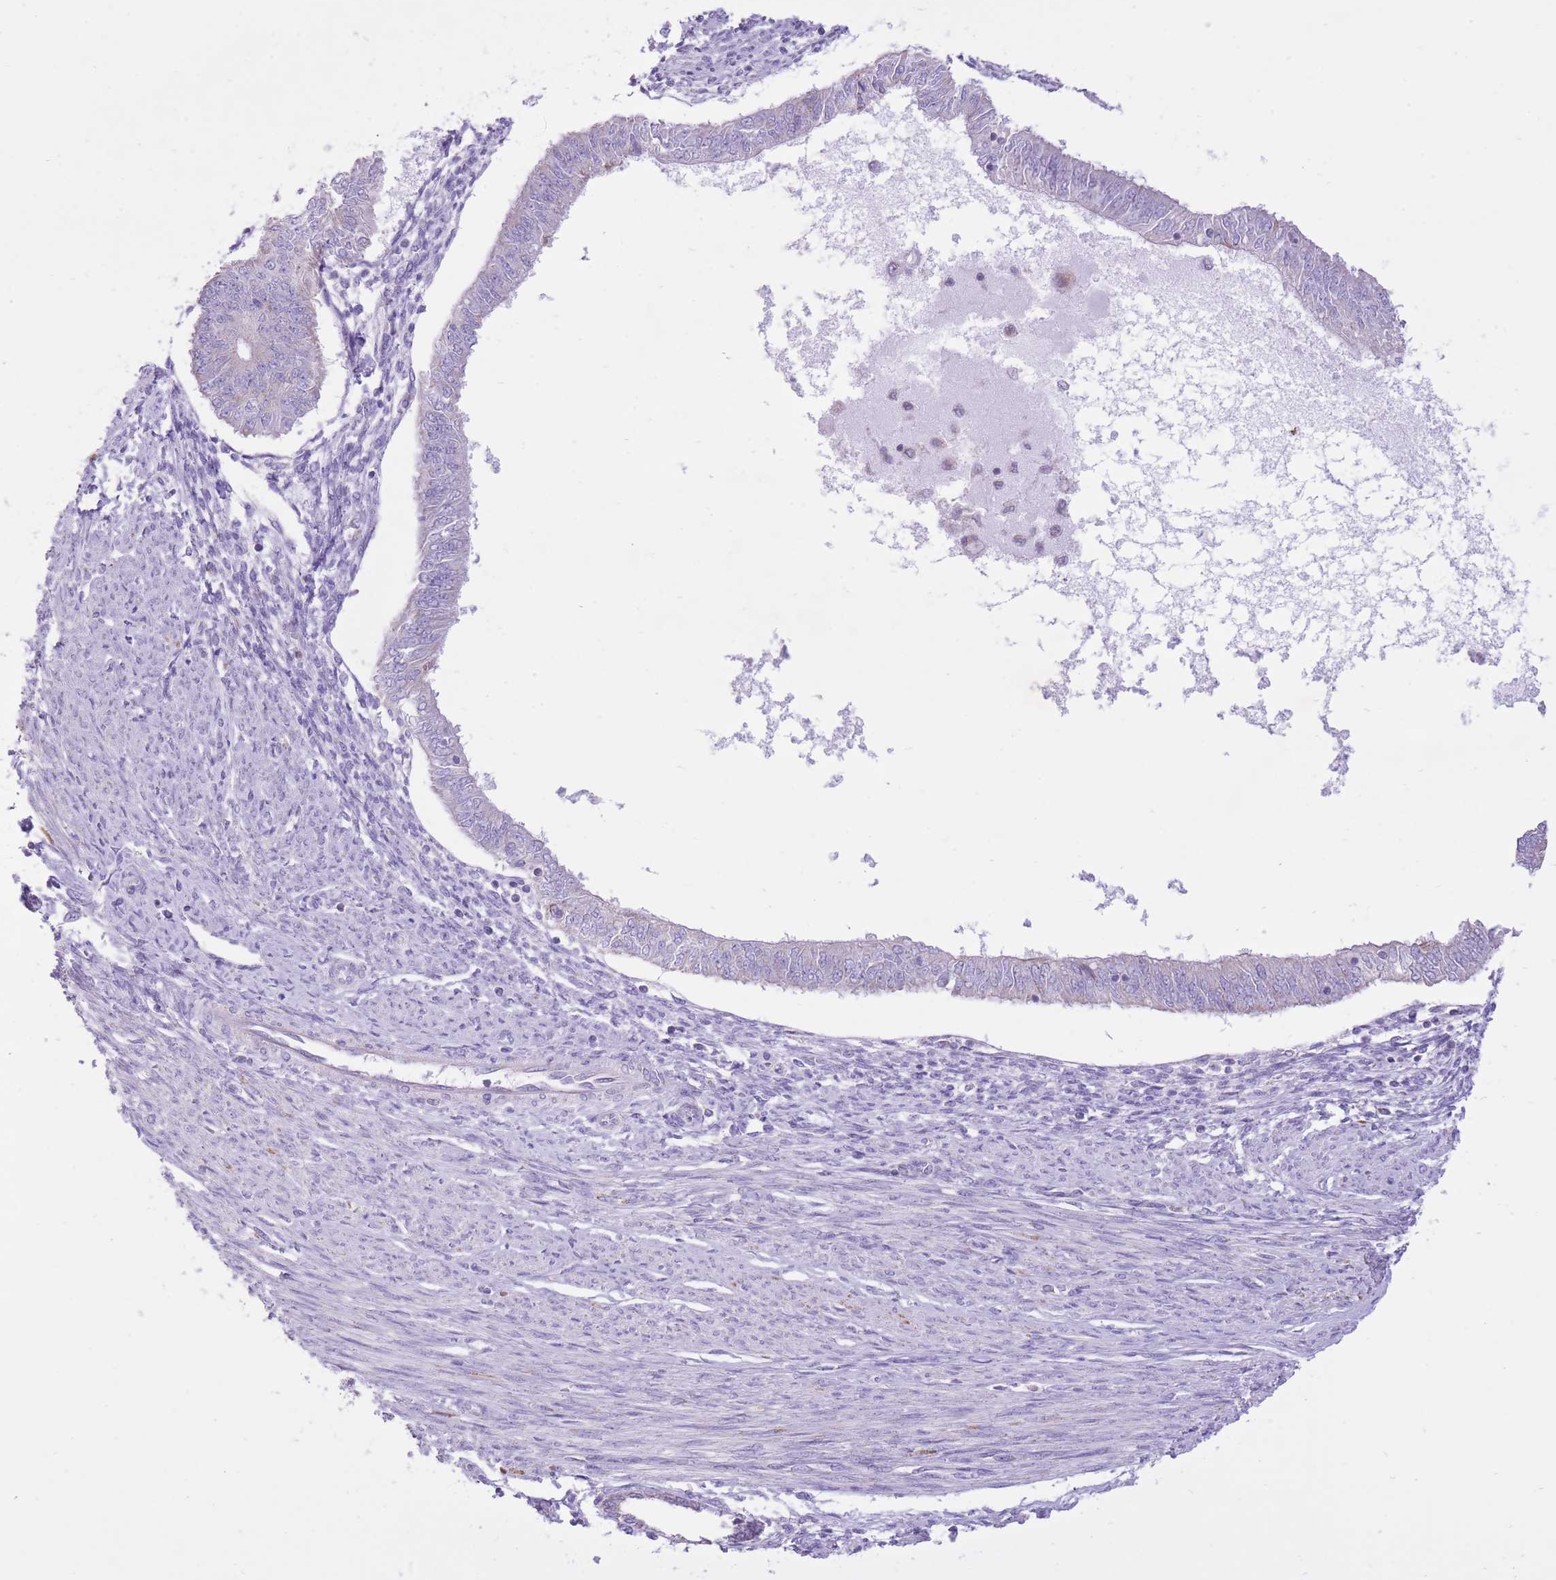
{"staining": {"intensity": "negative", "quantity": "none", "location": "none"}, "tissue": "endometrial cancer", "cell_type": "Tumor cells", "image_type": "cancer", "snomed": [{"axis": "morphology", "description": "Adenocarcinoma, NOS"}, {"axis": "topography", "description": "Endometrium"}], "caption": "Immunohistochemistry (IHC) micrograph of neoplastic tissue: human adenocarcinoma (endometrial) stained with DAB exhibits no significant protein positivity in tumor cells. (Brightfield microscopy of DAB (3,3'-diaminobenzidine) immunohistochemistry (IHC) at high magnification).", "gene": "SLC4A4", "patient": {"sex": "female", "age": 58}}